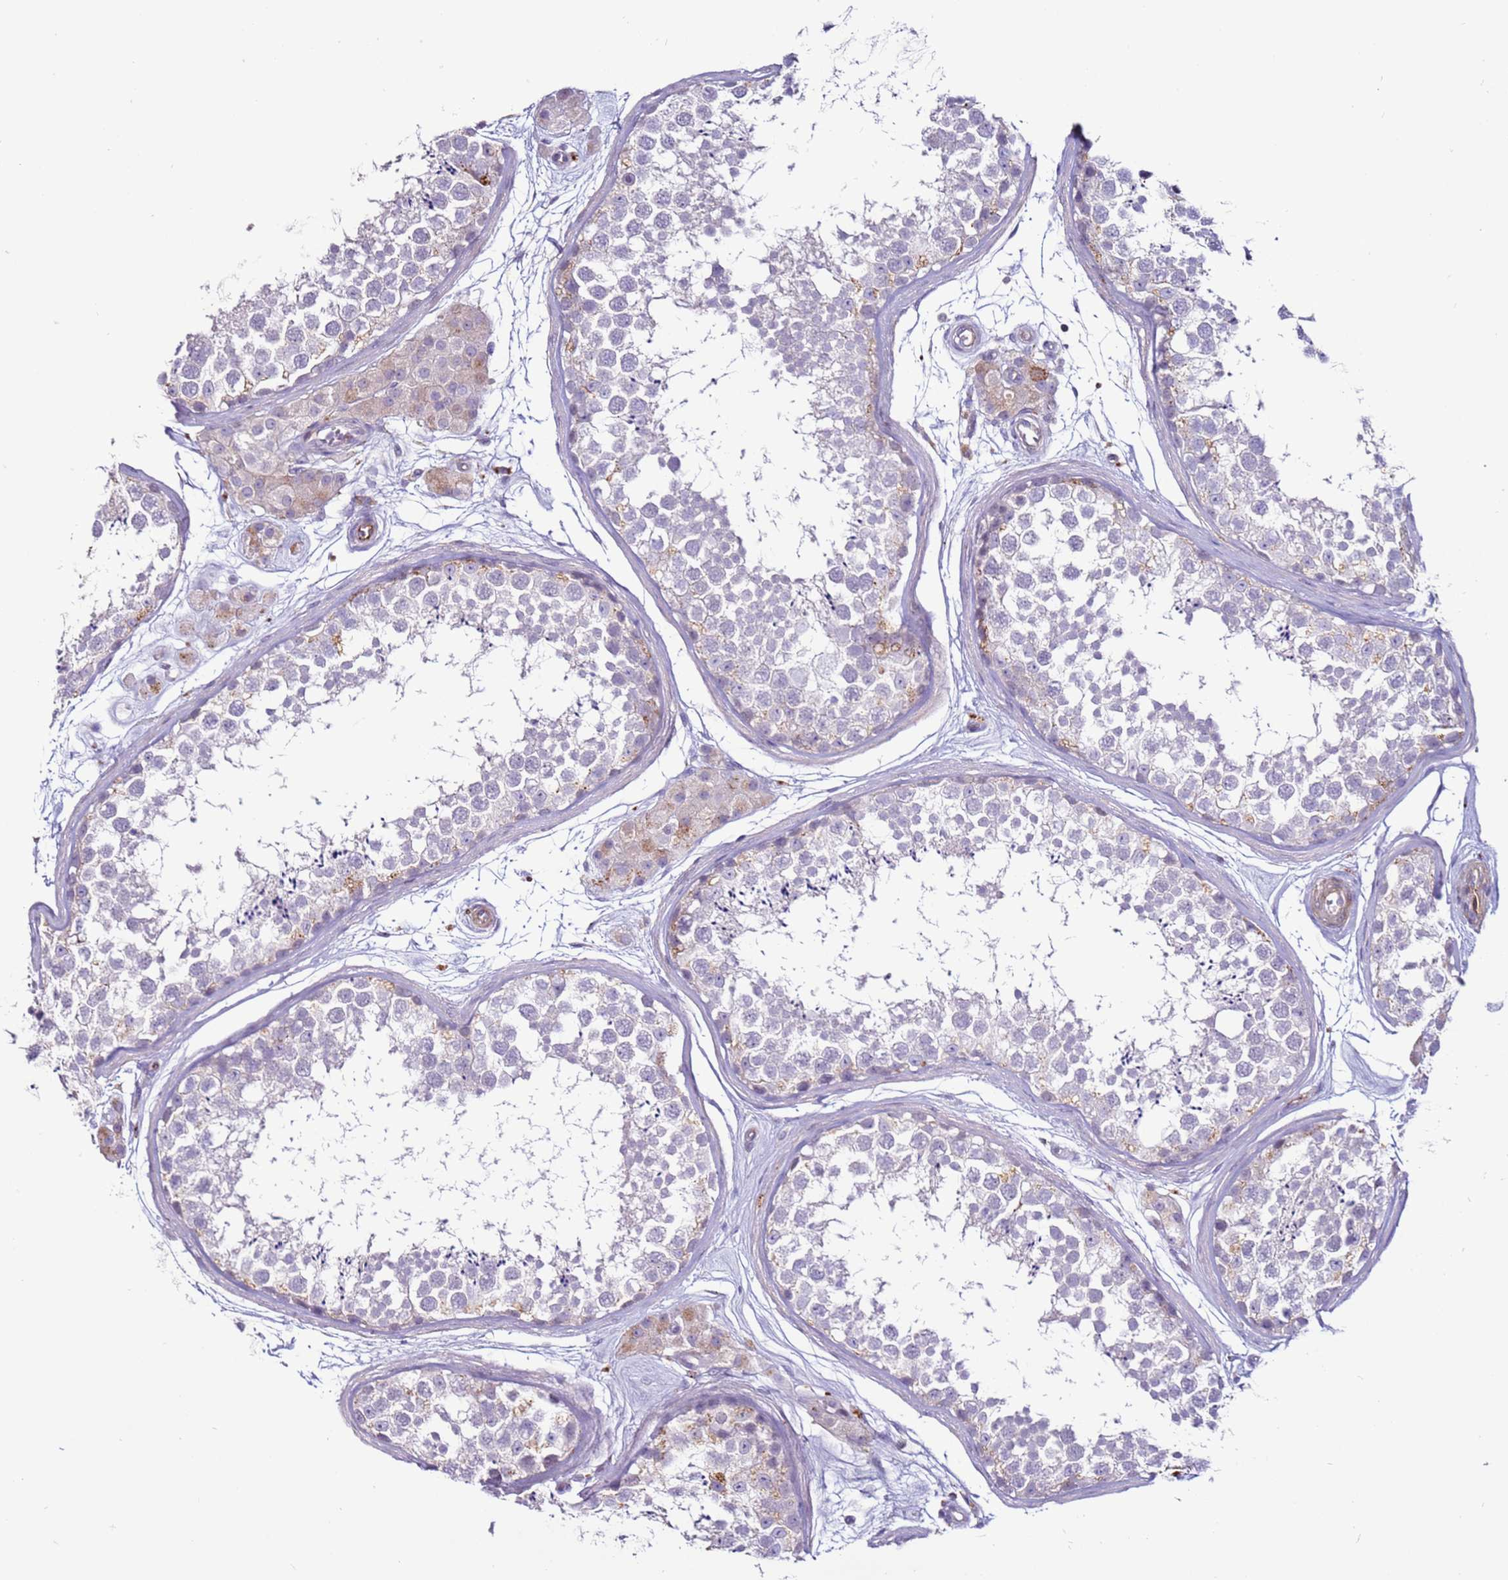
{"staining": {"intensity": "negative", "quantity": "none", "location": "none"}, "tissue": "testis", "cell_type": "Cells in seminiferous ducts", "image_type": "normal", "snomed": [{"axis": "morphology", "description": "Normal tissue, NOS"}, {"axis": "topography", "description": "Testis"}], "caption": "A photomicrograph of testis stained for a protein demonstrates no brown staining in cells in seminiferous ducts. The staining was performed using DAB (3,3'-diaminobenzidine) to visualize the protein expression in brown, while the nuclei were stained in blue with hematoxylin (Magnification: 20x).", "gene": "CLEC4M", "patient": {"sex": "male", "age": 56}}